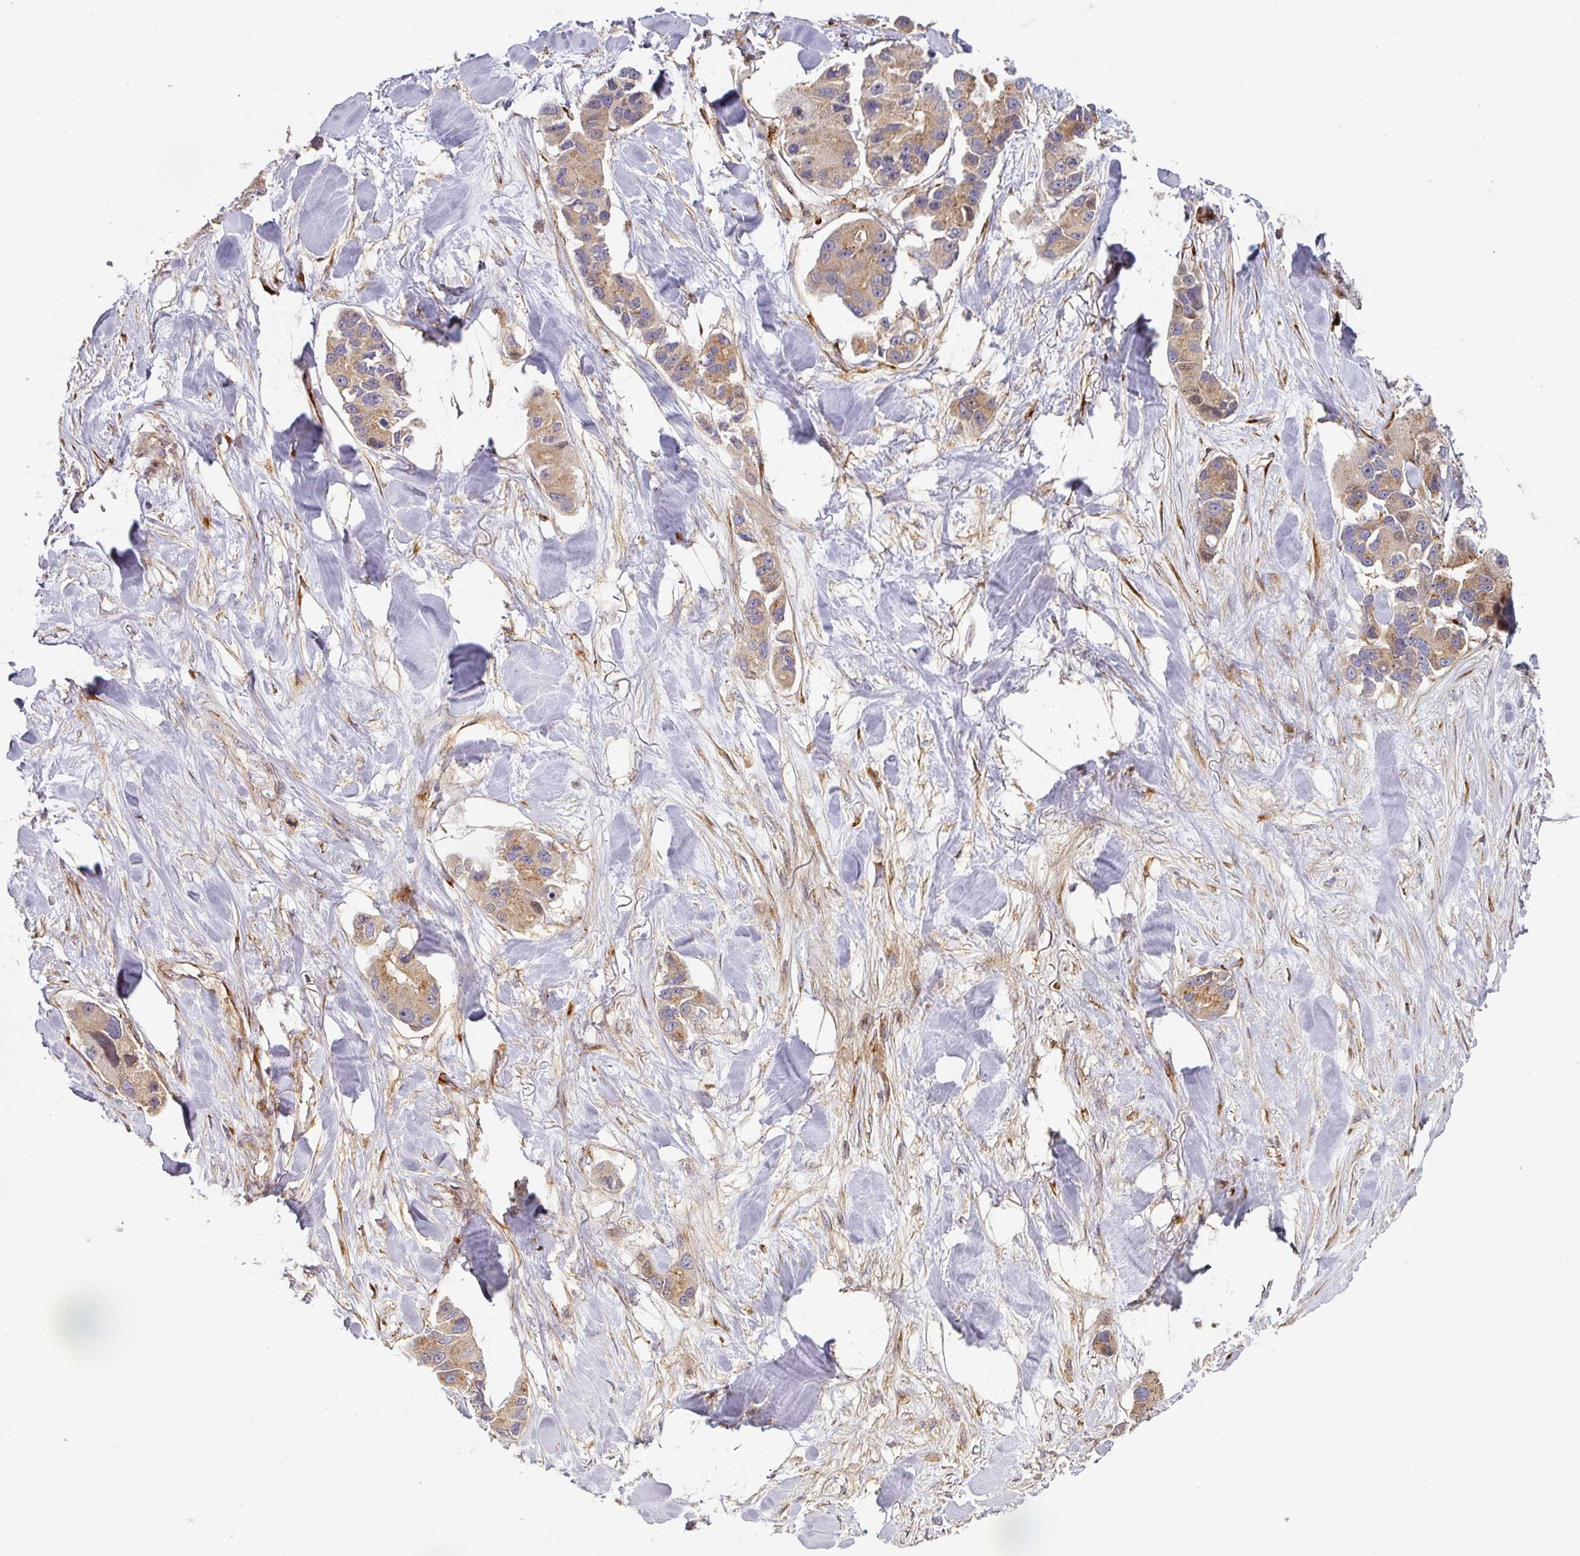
{"staining": {"intensity": "weak", "quantity": ">75%", "location": "cytoplasmic/membranous,nuclear"}, "tissue": "lung cancer", "cell_type": "Tumor cells", "image_type": "cancer", "snomed": [{"axis": "morphology", "description": "Adenocarcinoma, NOS"}, {"axis": "topography", "description": "Lung"}], "caption": "Immunohistochemistry (IHC) image of neoplastic tissue: lung cancer (adenocarcinoma) stained using immunohistochemistry displays low levels of weak protein expression localized specifically in the cytoplasmic/membranous and nuclear of tumor cells, appearing as a cytoplasmic/membranous and nuclear brown color.", "gene": "CASP2", "patient": {"sex": "female", "age": 54}}